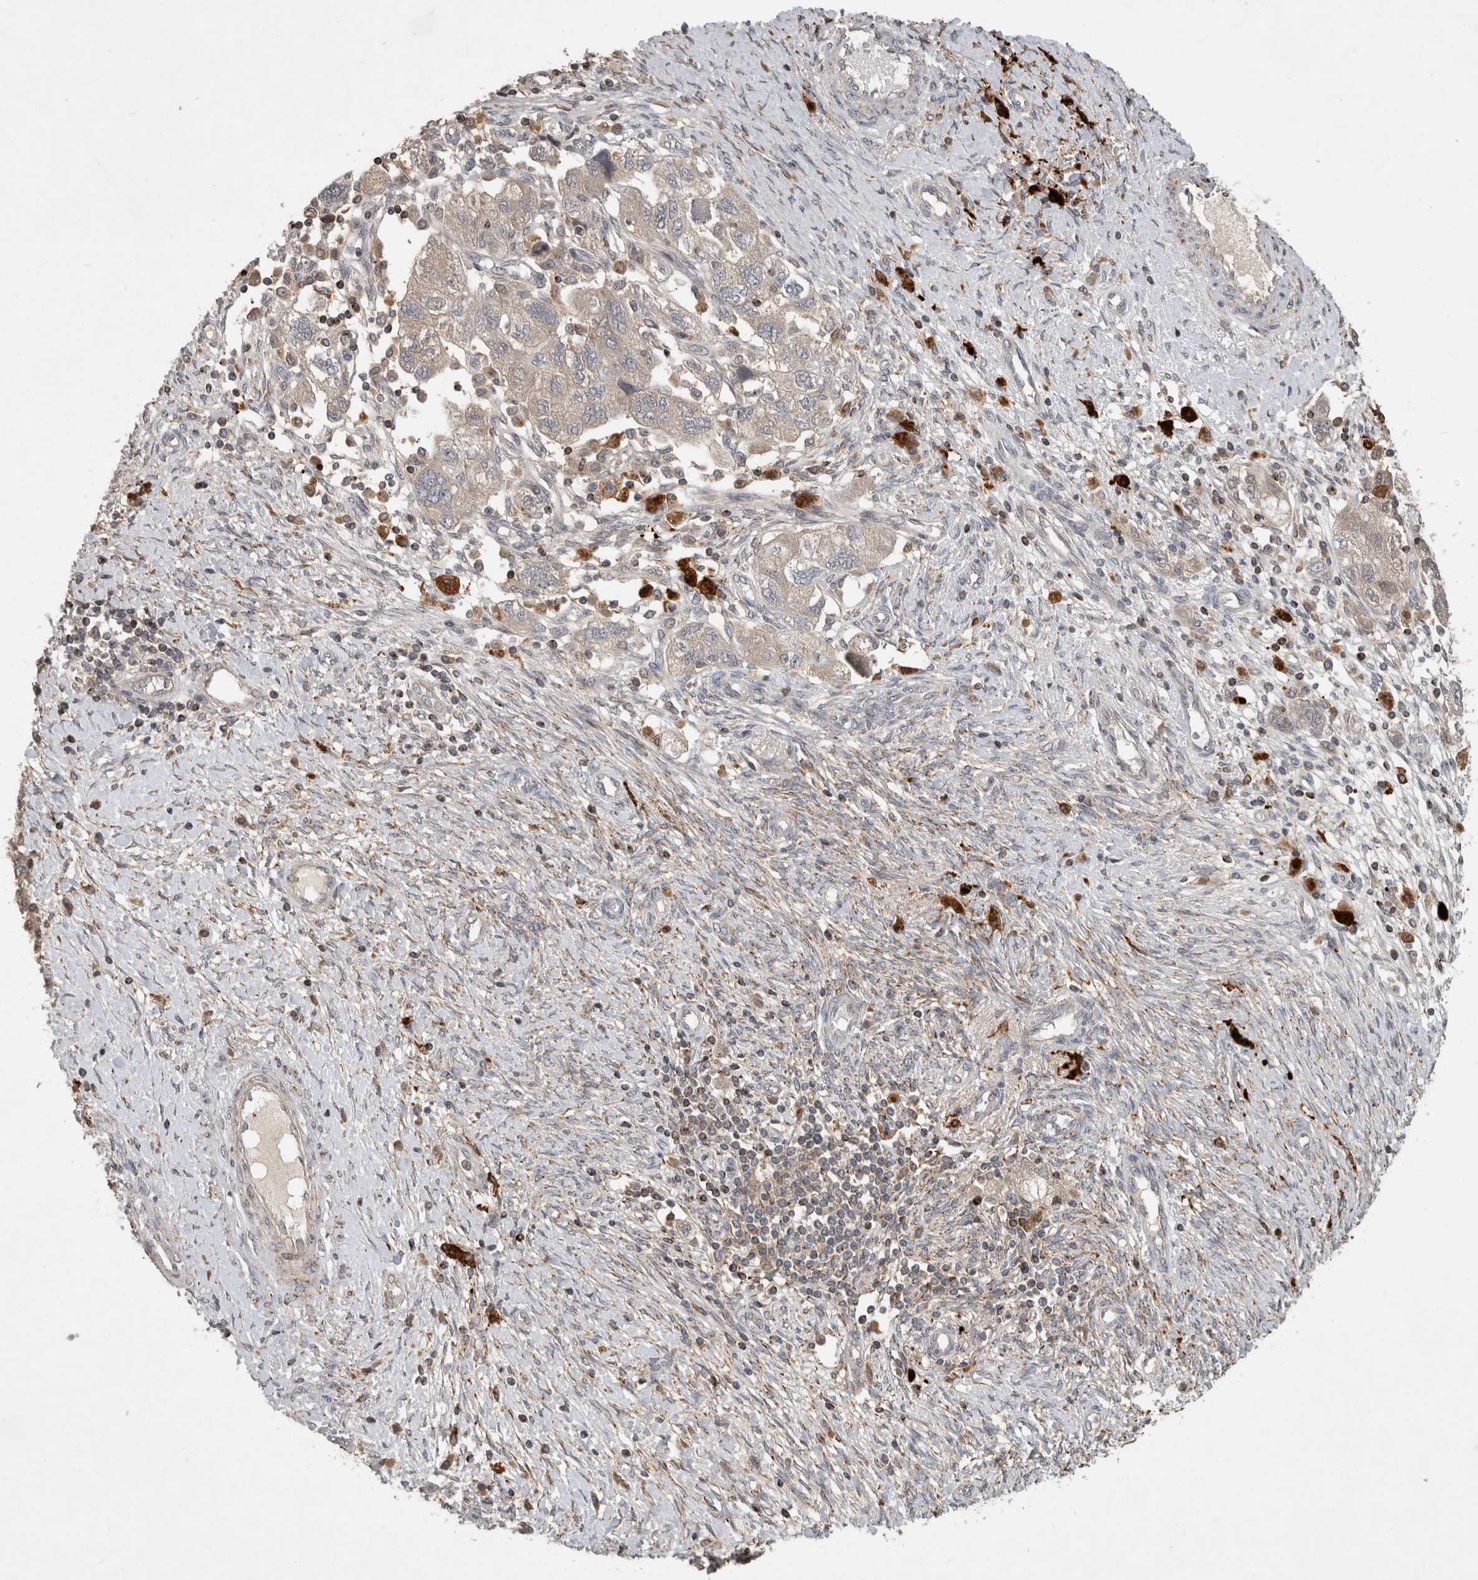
{"staining": {"intensity": "weak", "quantity": ">75%", "location": "cytoplasmic/membranous"}, "tissue": "ovarian cancer", "cell_type": "Tumor cells", "image_type": "cancer", "snomed": [{"axis": "morphology", "description": "Carcinoma, NOS"}, {"axis": "morphology", "description": "Cystadenocarcinoma, serous, NOS"}, {"axis": "topography", "description": "Ovary"}], "caption": "Human ovarian cancer stained with a protein marker demonstrates weak staining in tumor cells.", "gene": "SERAC1", "patient": {"sex": "female", "age": 69}}